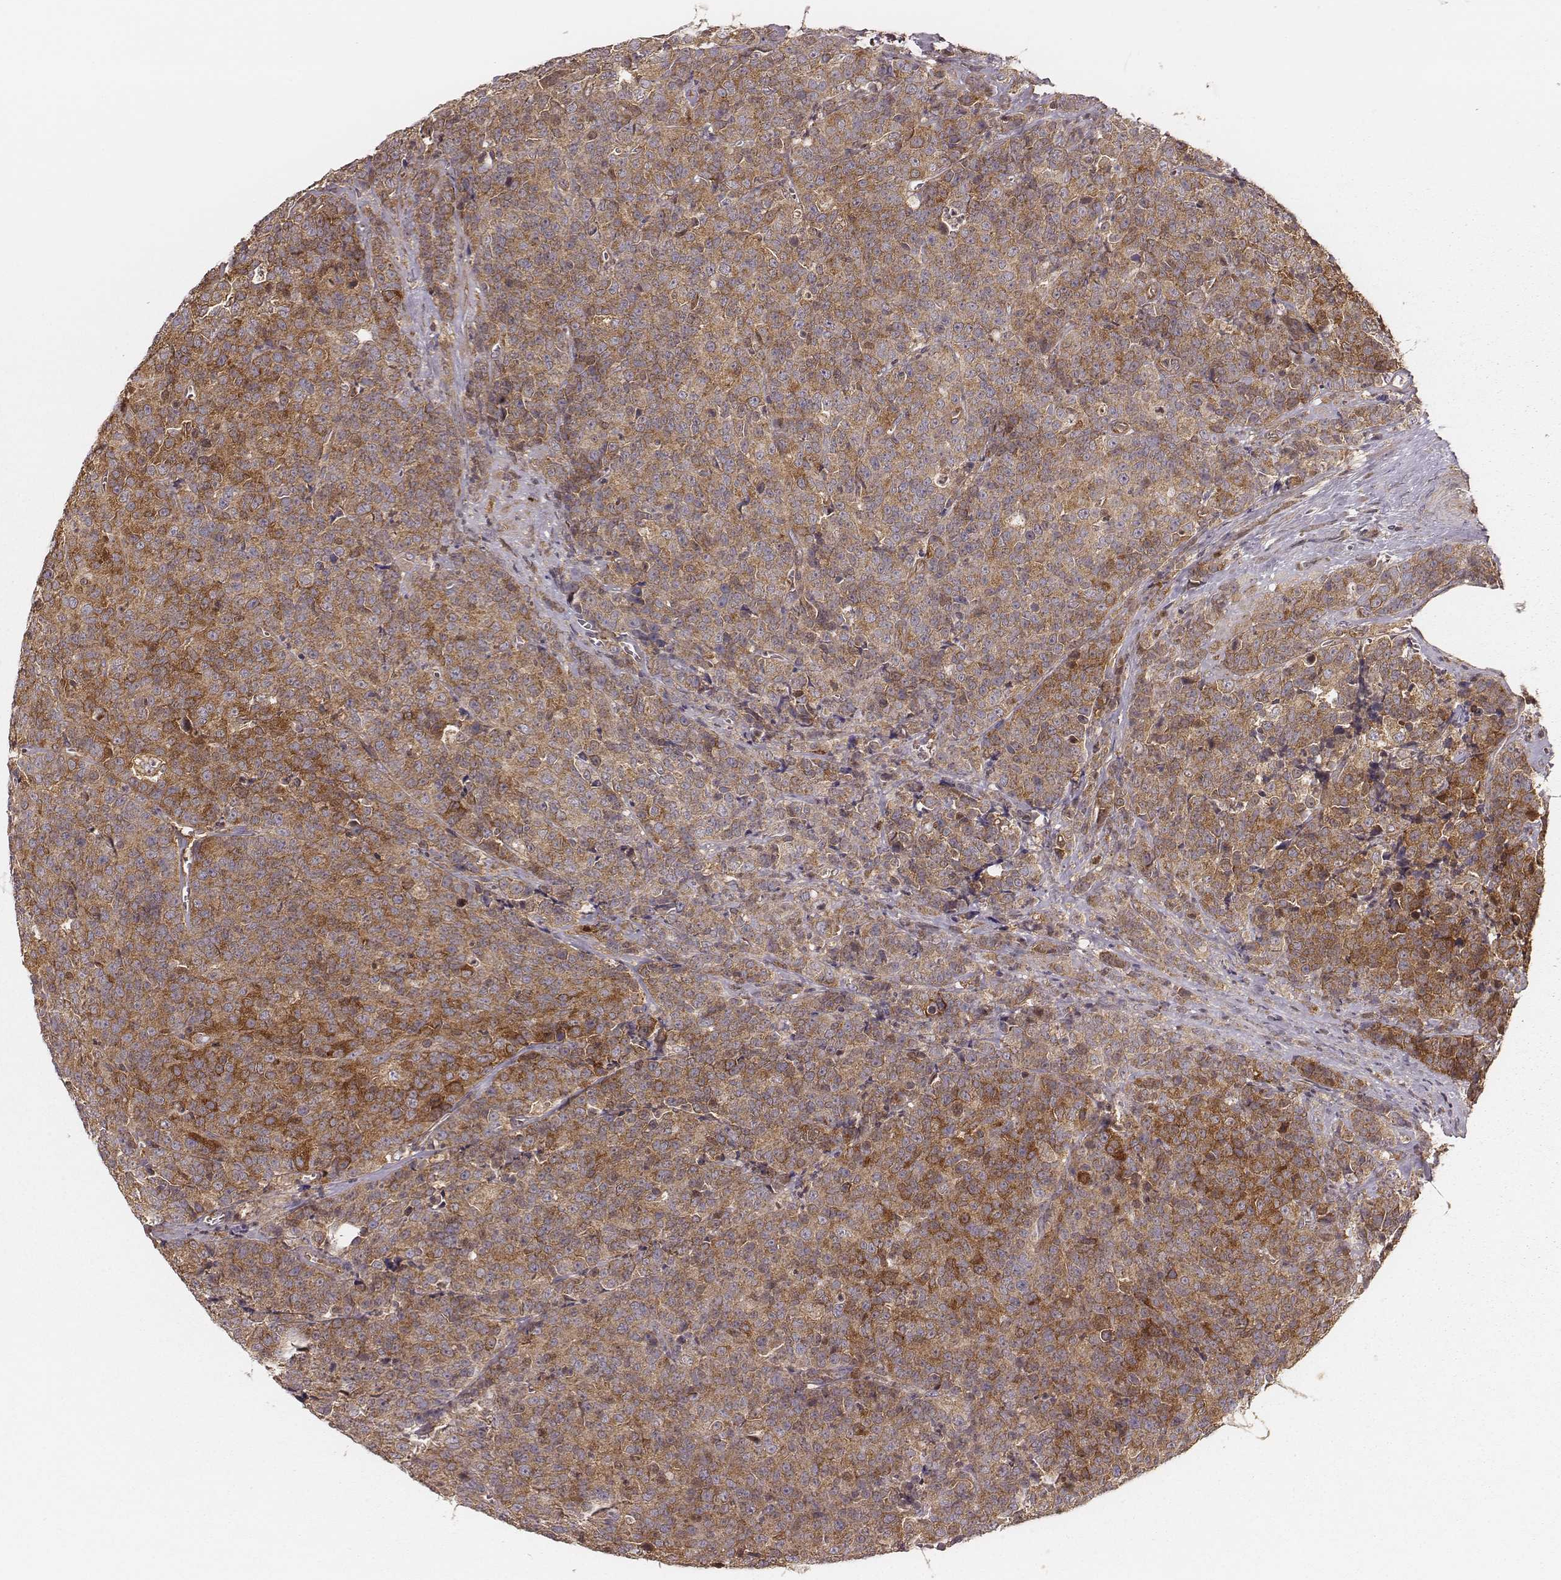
{"staining": {"intensity": "moderate", "quantity": ">75%", "location": "cytoplasmic/membranous"}, "tissue": "prostate cancer", "cell_type": "Tumor cells", "image_type": "cancer", "snomed": [{"axis": "morphology", "description": "Adenocarcinoma, NOS"}, {"axis": "topography", "description": "Prostate"}], "caption": "Immunohistochemistry histopathology image of neoplastic tissue: human prostate adenocarcinoma stained using IHC reveals medium levels of moderate protein expression localized specifically in the cytoplasmic/membranous of tumor cells, appearing as a cytoplasmic/membranous brown color.", "gene": "CARS1", "patient": {"sex": "male", "age": 67}}